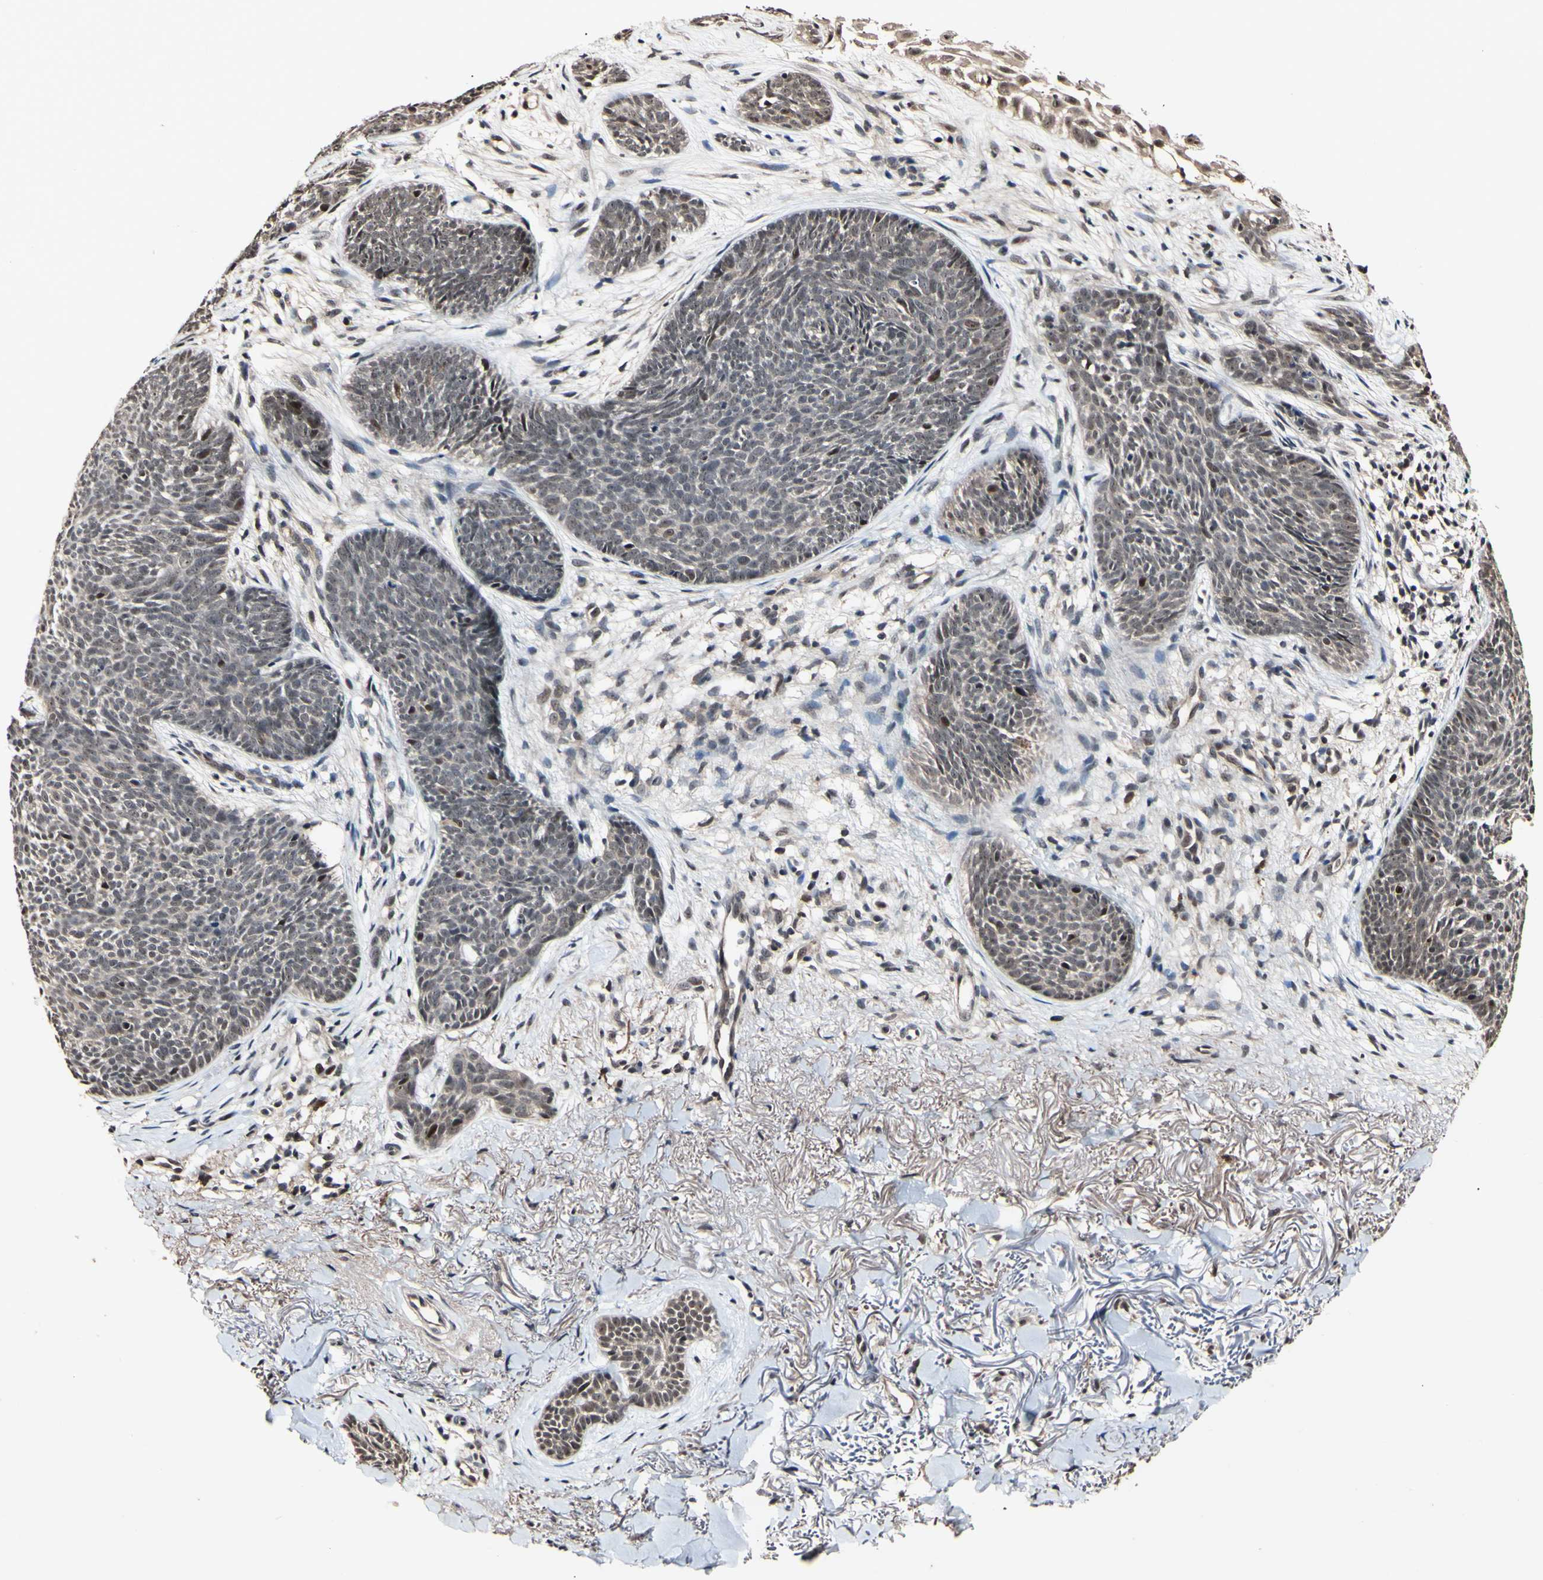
{"staining": {"intensity": "weak", "quantity": ">75%", "location": "cytoplasmic/membranous"}, "tissue": "skin cancer", "cell_type": "Tumor cells", "image_type": "cancer", "snomed": [{"axis": "morphology", "description": "Basal cell carcinoma"}, {"axis": "topography", "description": "Skin"}], "caption": "Brown immunohistochemical staining in skin cancer displays weak cytoplasmic/membranous expression in about >75% of tumor cells.", "gene": "PSMD10", "patient": {"sex": "female", "age": 70}}